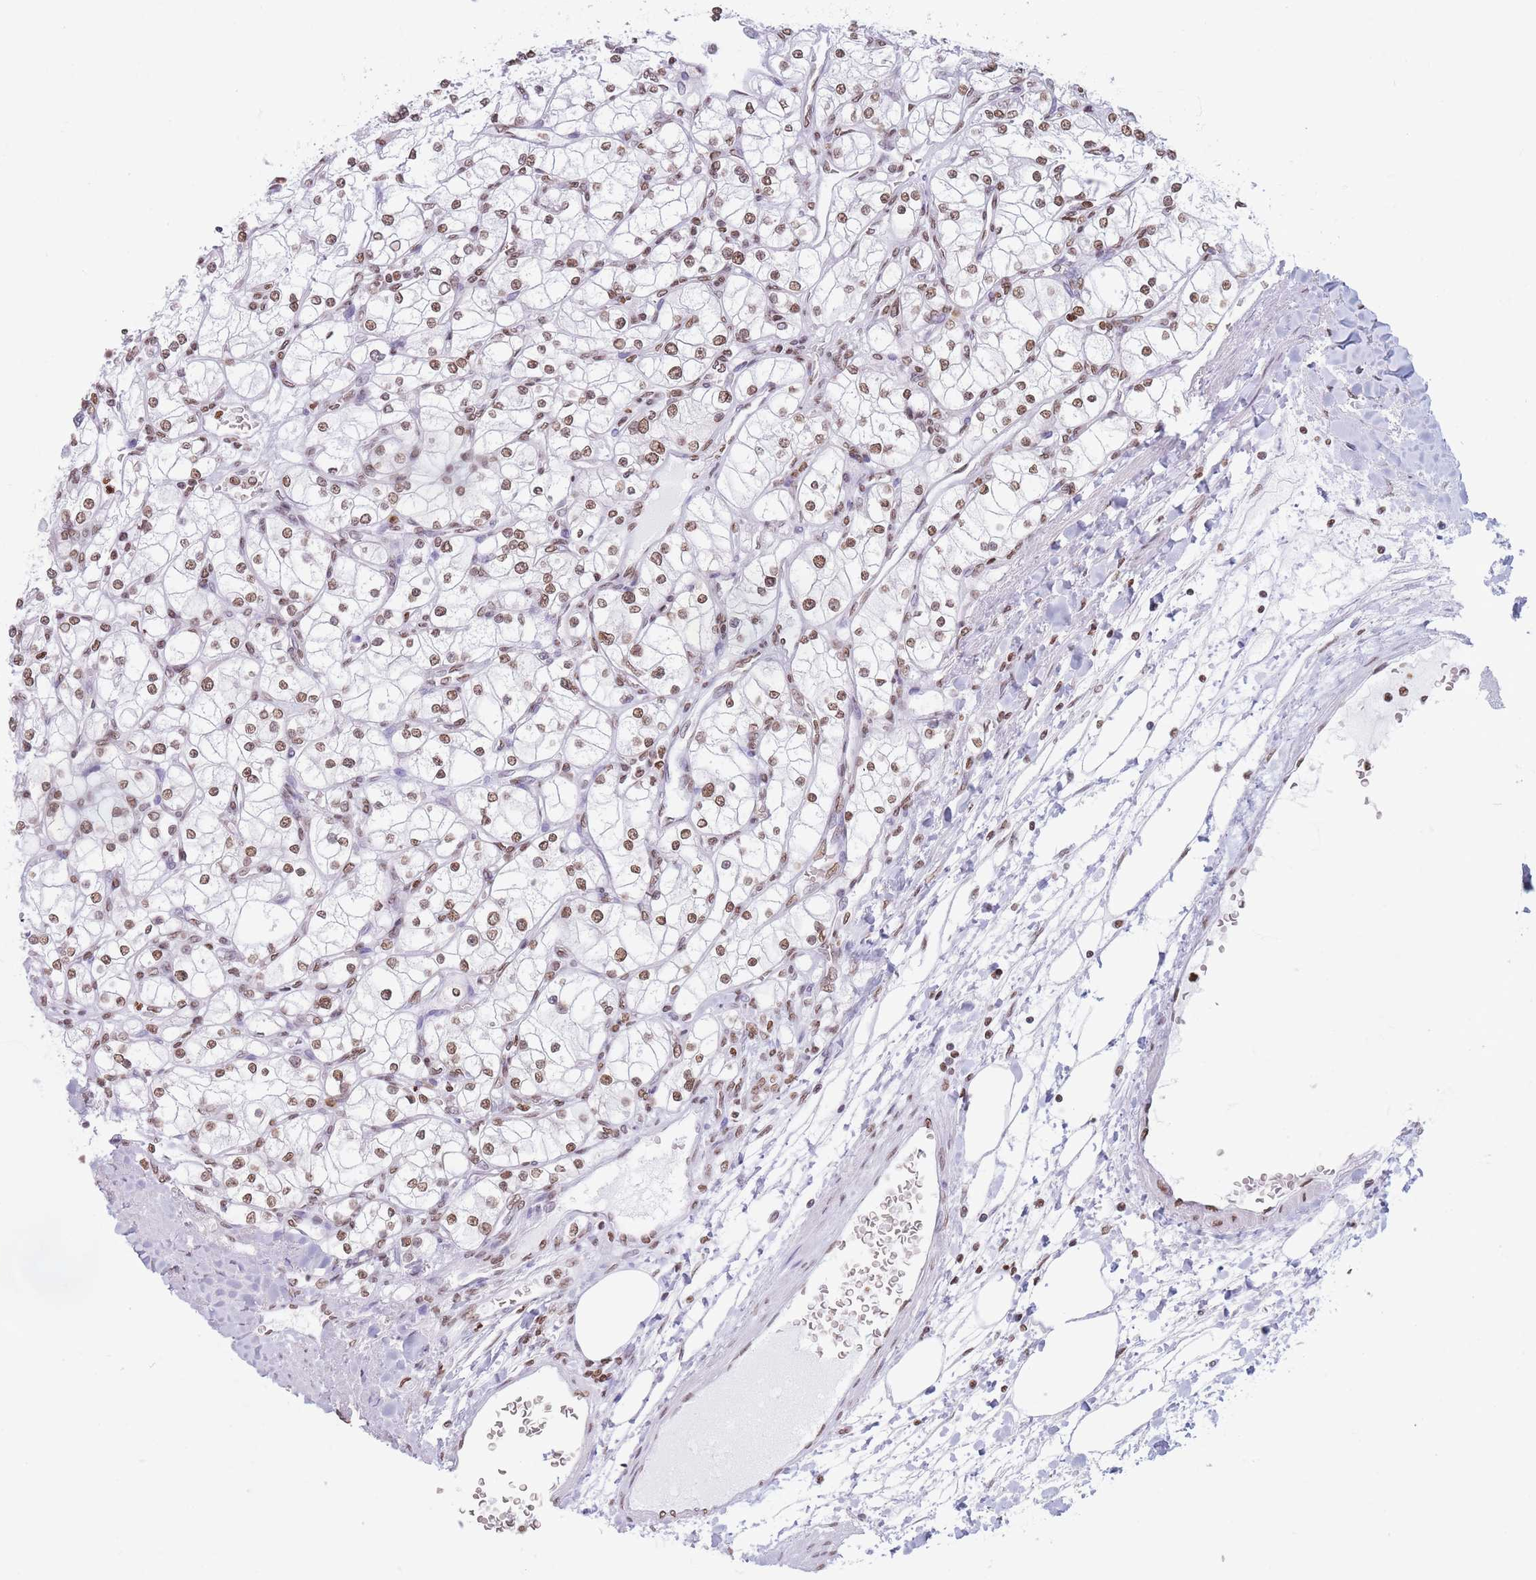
{"staining": {"intensity": "moderate", "quantity": ">75%", "location": "nuclear"}, "tissue": "renal cancer", "cell_type": "Tumor cells", "image_type": "cancer", "snomed": [{"axis": "morphology", "description": "Adenocarcinoma, NOS"}, {"axis": "topography", "description": "Kidney"}], "caption": "This histopathology image reveals immunohistochemistry staining of human renal cancer, with medium moderate nuclear staining in about >75% of tumor cells.", "gene": "RYK", "patient": {"sex": "male", "age": 80}}